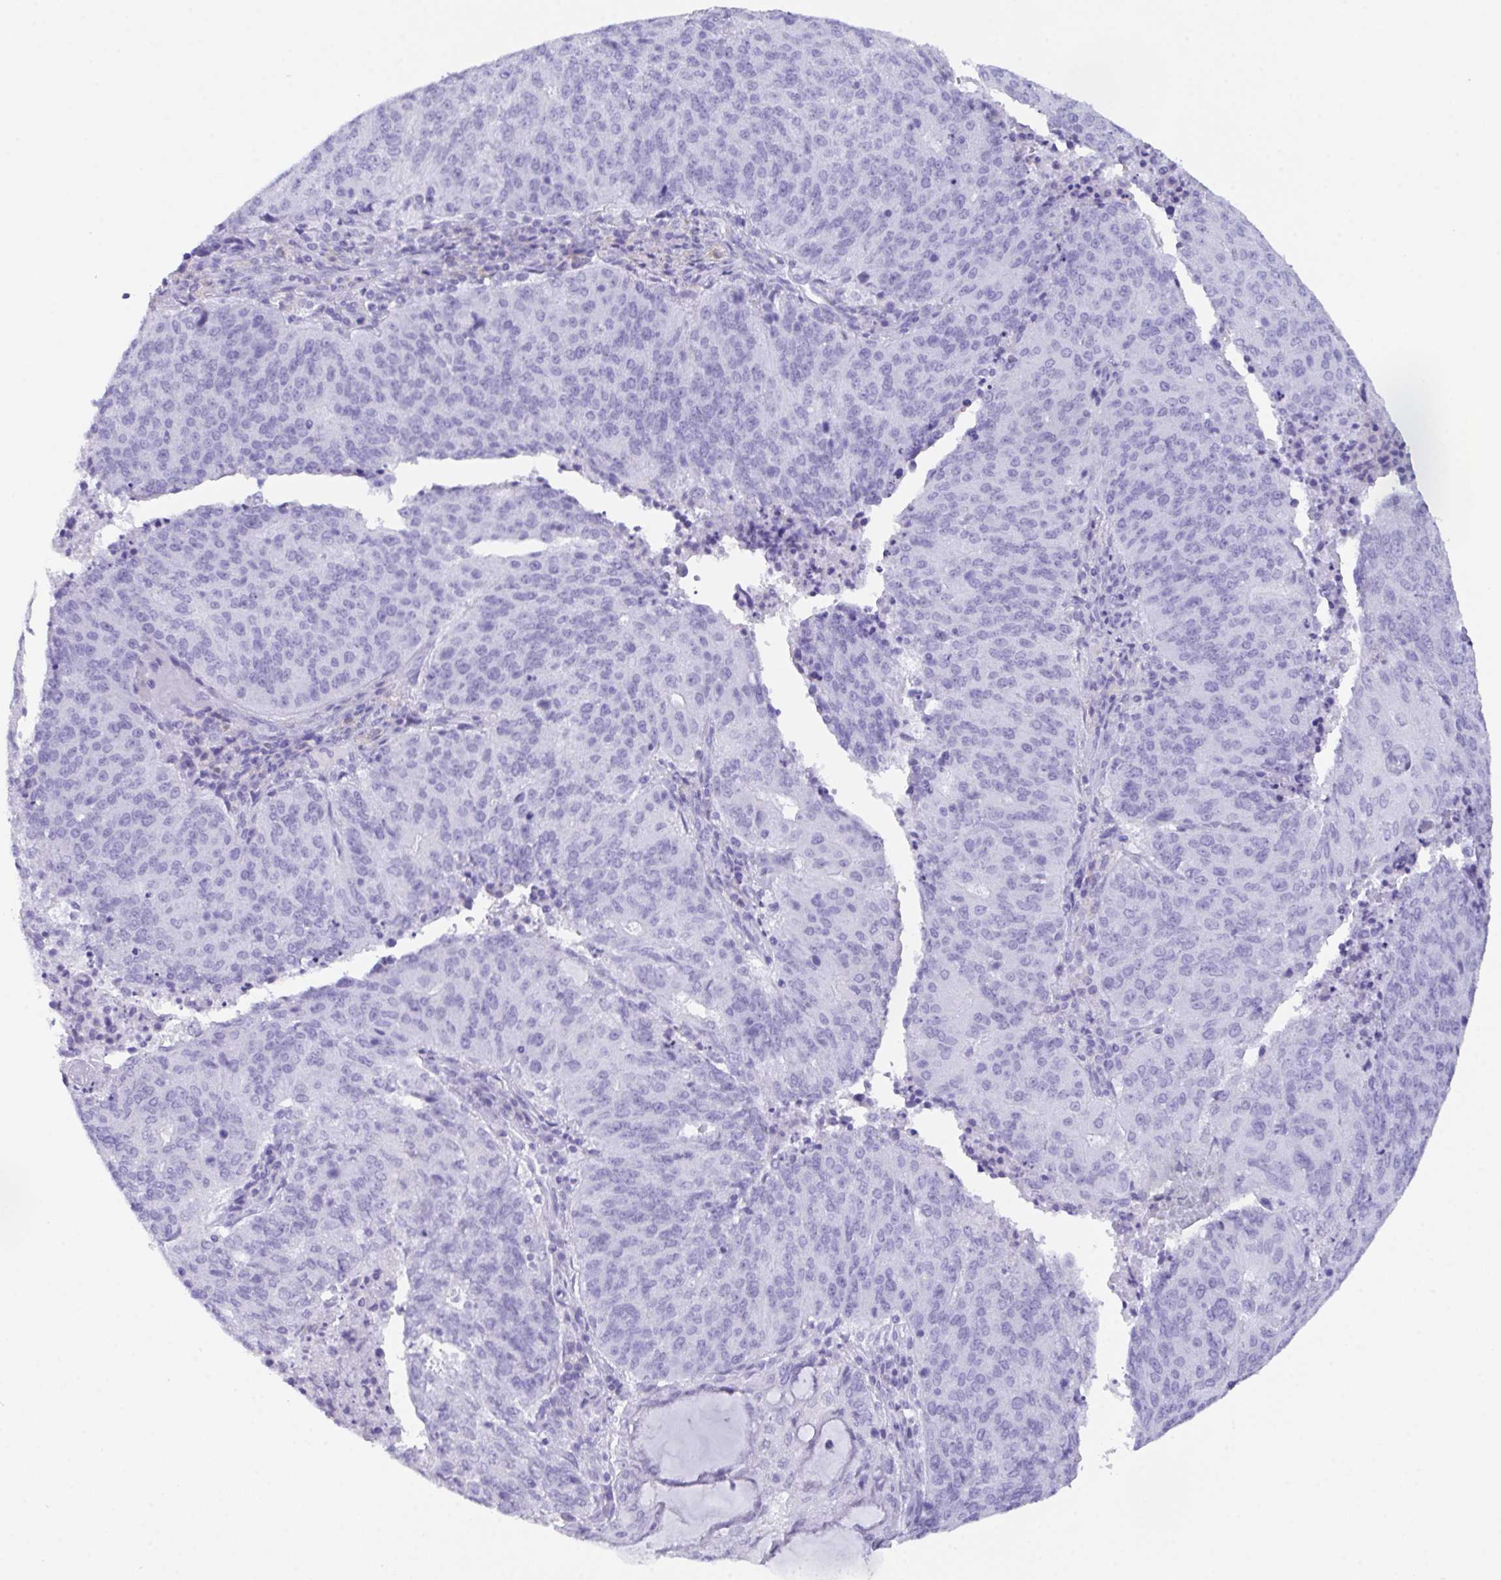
{"staining": {"intensity": "negative", "quantity": "none", "location": "none"}, "tissue": "endometrial cancer", "cell_type": "Tumor cells", "image_type": "cancer", "snomed": [{"axis": "morphology", "description": "Adenocarcinoma, NOS"}, {"axis": "topography", "description": "Endometrium"}], "caption": "Immunohistochemical staining of human endometrial cancer (adenocarcinoma) displays no significant positivity in tumor cells.", "gene": "ZNF850", "patient": {"sex": "female", "age": 82}}